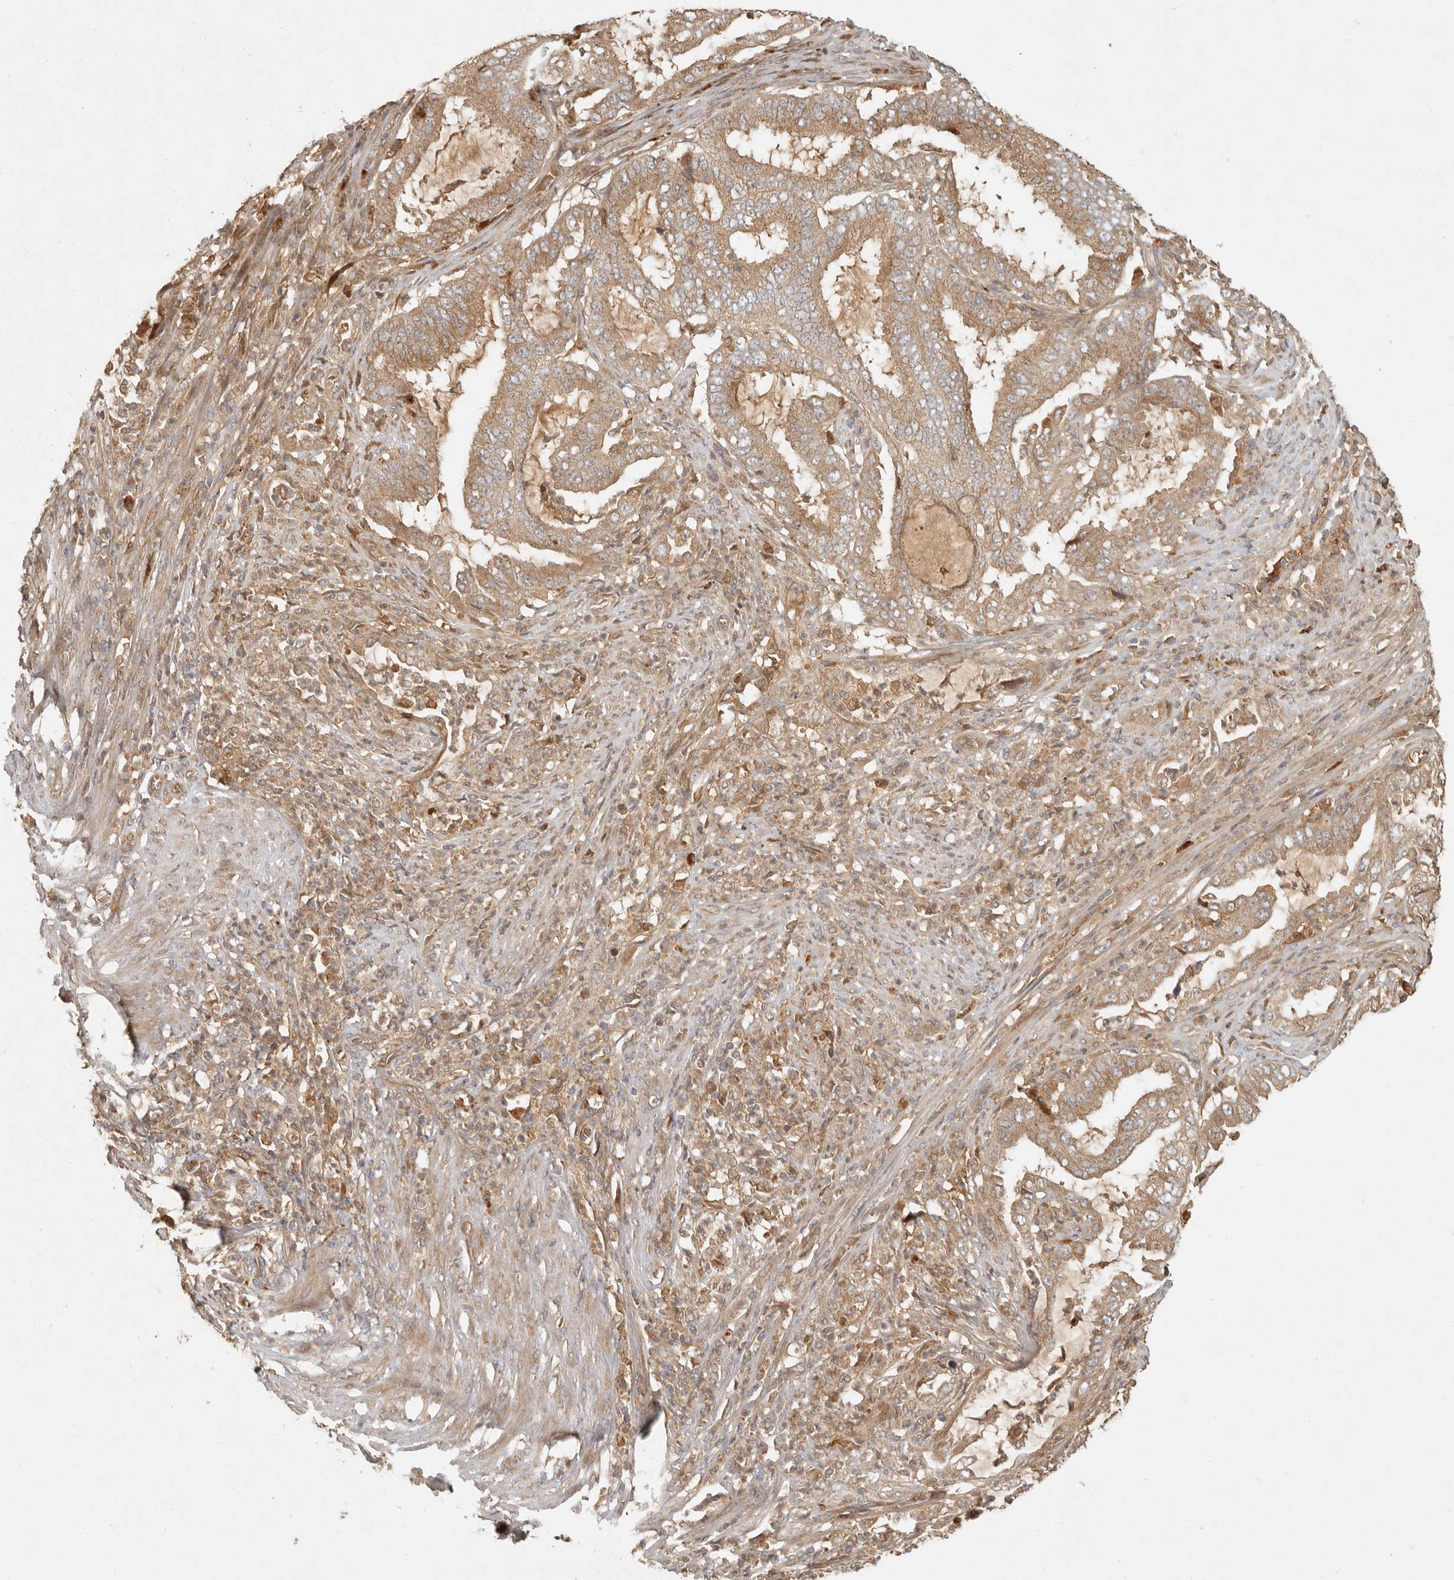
{"staining": {"intensity": "moderate", "quantity": ">75%", "location": "cytoplasmic/membranous"}, "tissue": "endometrial cancer", "cell_type": "Tumor cells", "image_type": "cancer", "snomed": [{"axis": "morphology", "description": "Adenocarcinoma, NOS"}, {"axis": "topography", "description": "Endometrium"}], "caption": "Immunohistochemistry of human endometrial cancer reveals medium levels of moderate cytoplasmic/membranous staining in about >75% of tumor cells.", "gene": "ANKRD61", "patient": {"sex": "female", "age": 51}}